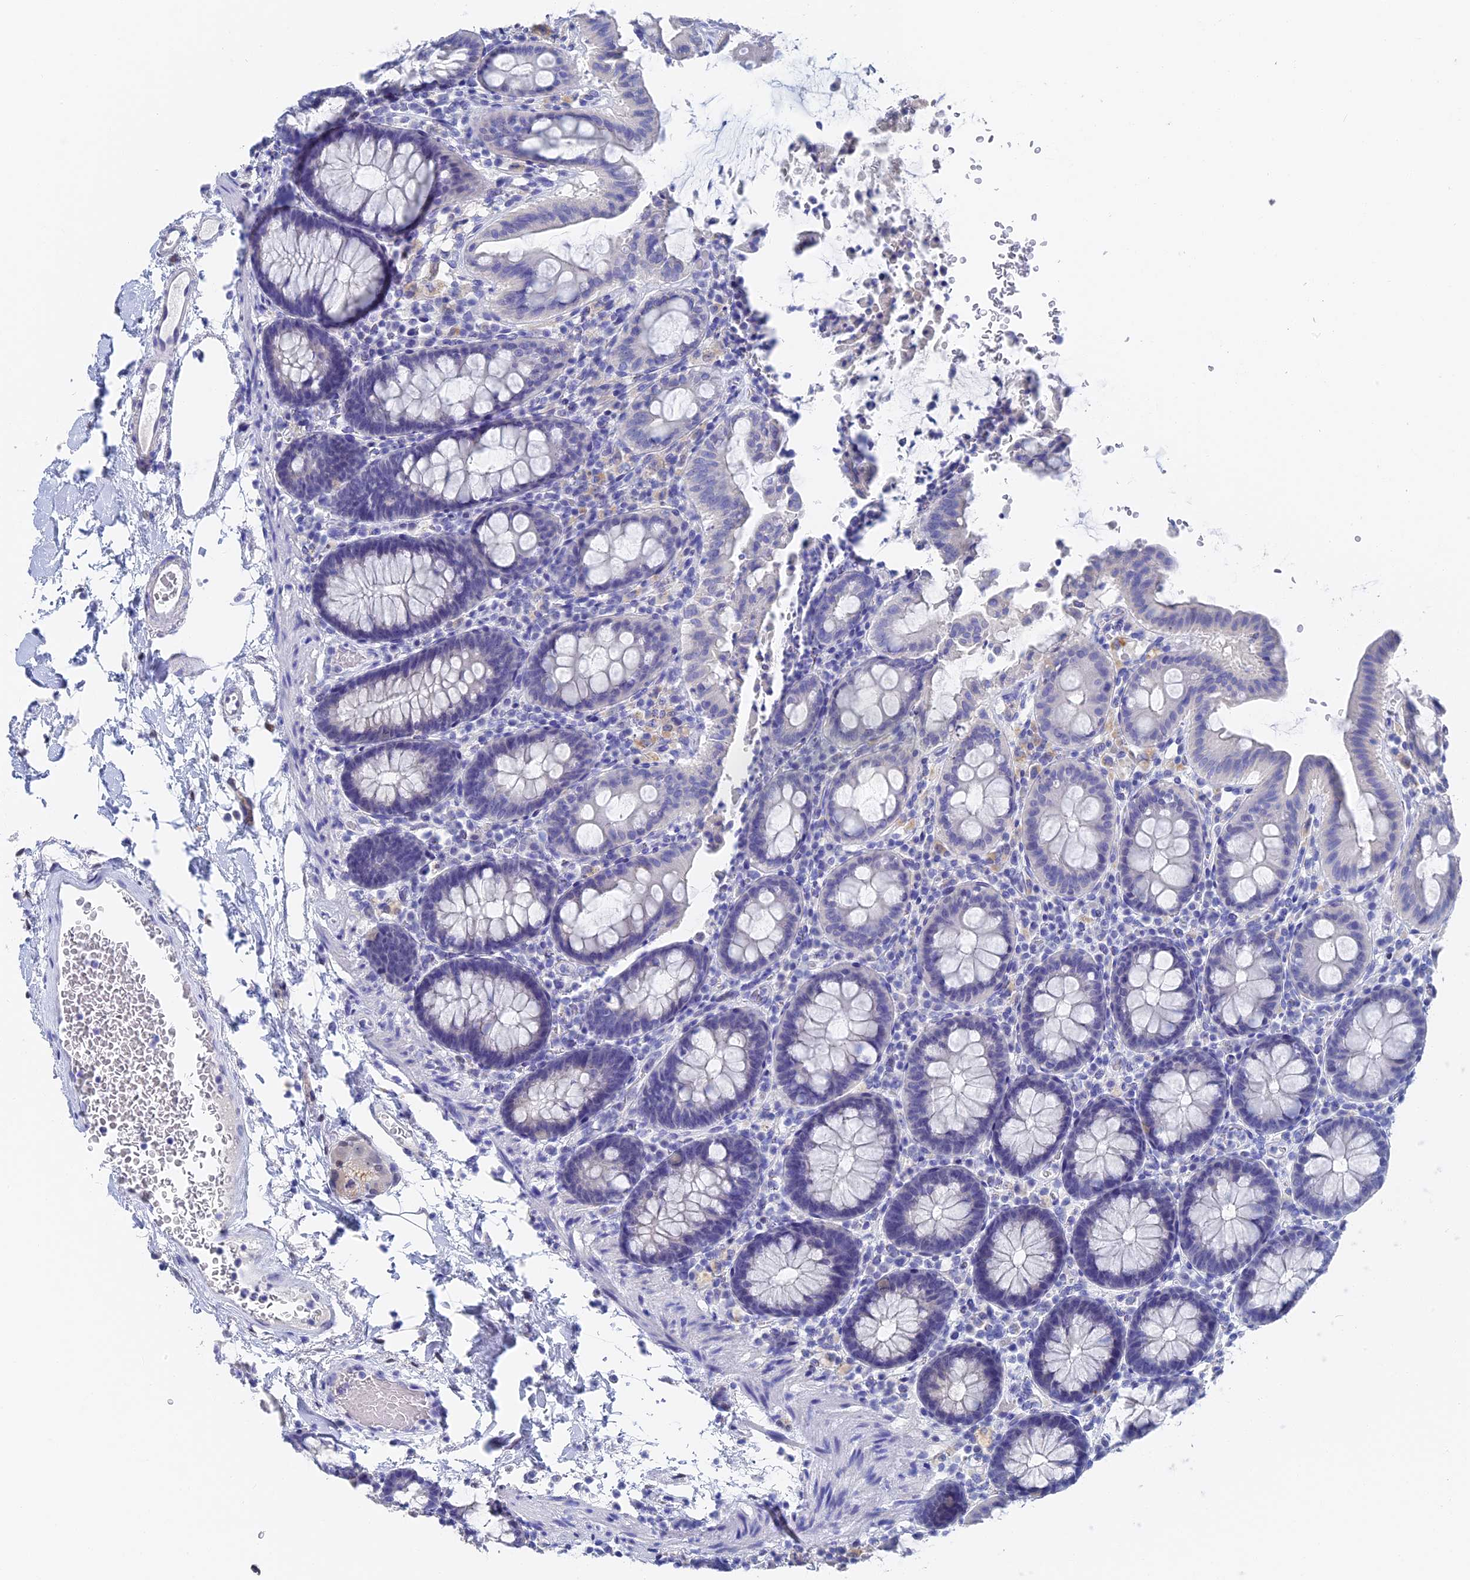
{"staining": {"intensity": "negative", "quantity": "none", "location": "none"}, "tissue": "colon", "cell_type": "Endothelial cells", "image_type": "normal", "snomed": [{"axis": "morphology", "description": "Normal tissue, NOS"}, {"axis": "topography", "description": "Colon"}], "caption": "This image is of unremarkable colon stained with IHC to label a protein in brown with the nuclei are counter-stained blue. There is no staining in endothelial cells.", "gene": "VPS33B", "patient": {"sex": "male", "age": 75}}